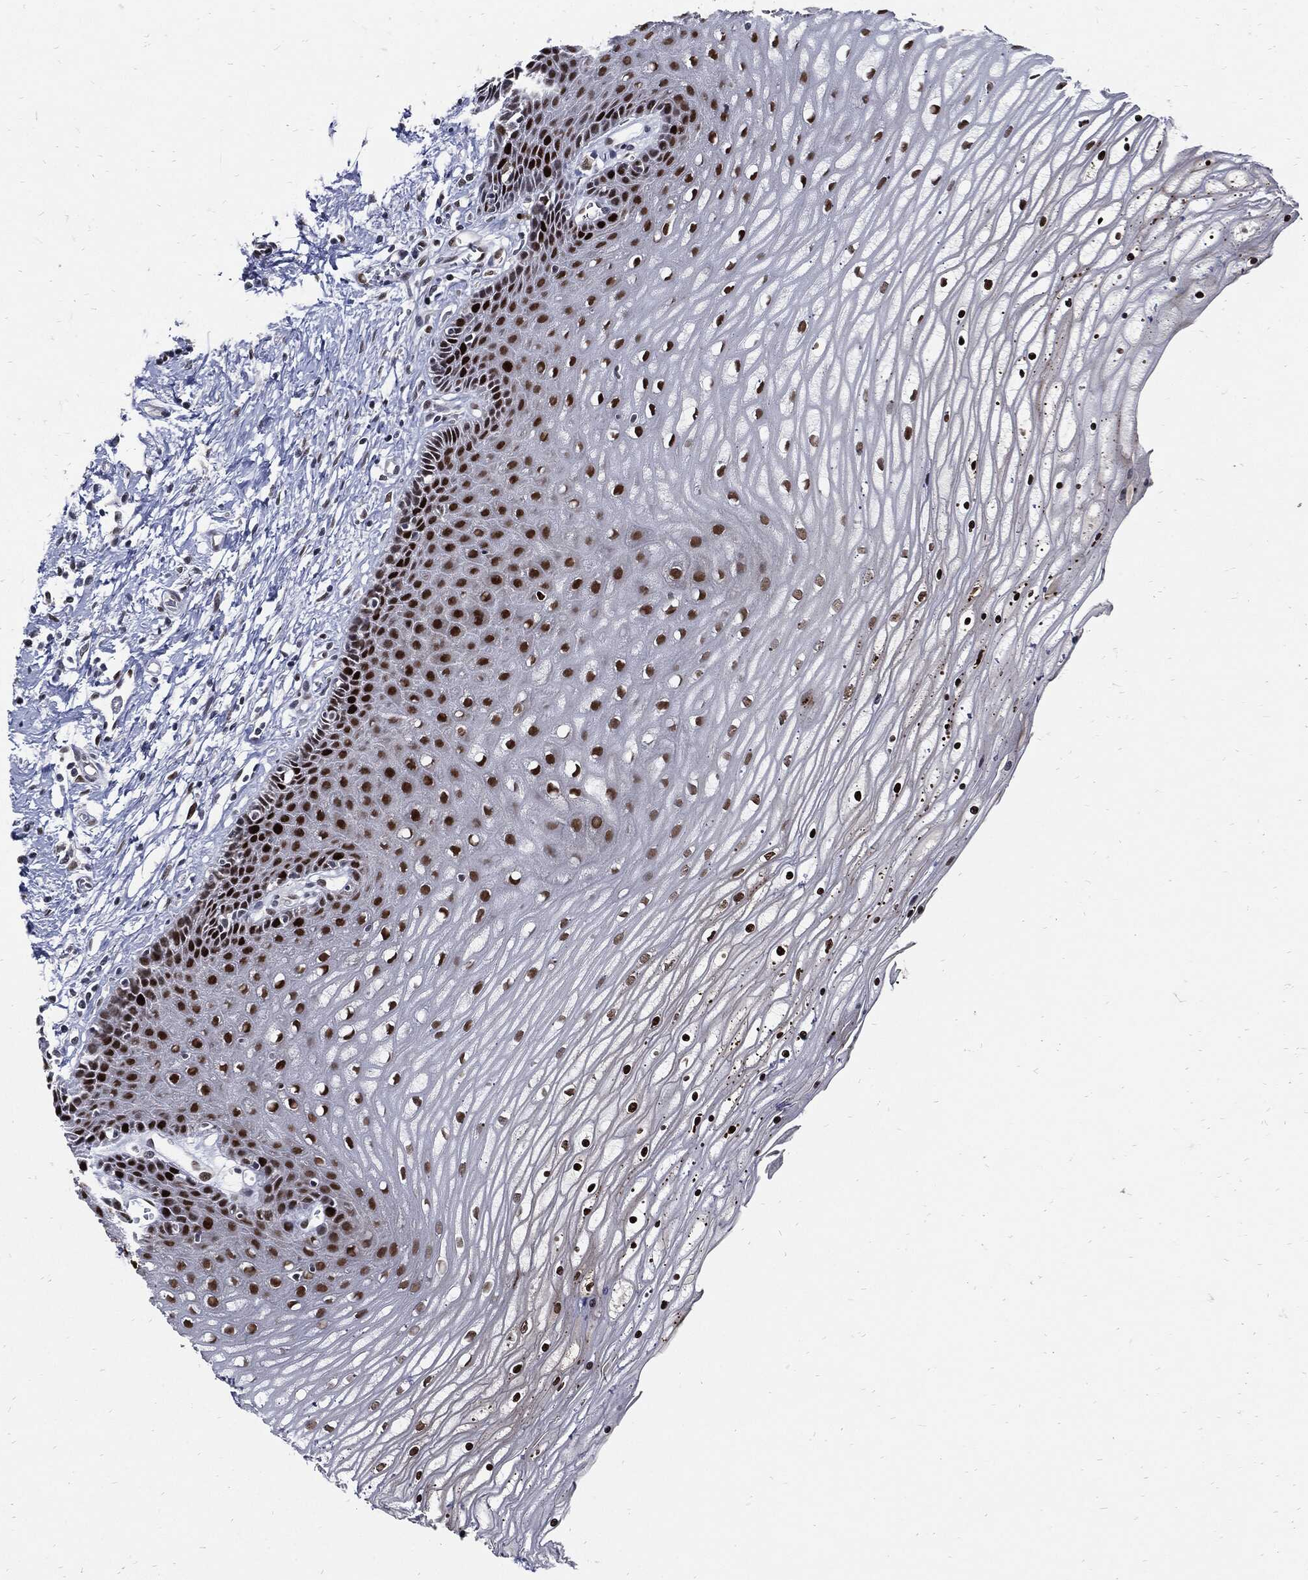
{"staining": {"intensity": "moderate", "quantity": "<25%", "location": "nuclear"}, "tissue": "cervix", "cell_type": "Glandular cells", "image_type": "normal", "snomed": [{"axis": "morphology", "description": "Normal tissue, NOS"}, {"axis": "topography", "description": "Cervix"}], "caption": "Immunohistochemistry (IHC) image of normal cervix: human cervix stained using immunohistochemistry (IHC) shows low levels of moderate protein expression localized specifically in the nuclear of glandular cells, appearing as a nuclear brown color.", "gene": "NBN", "patient": {"sex": "female", "age": 35}}